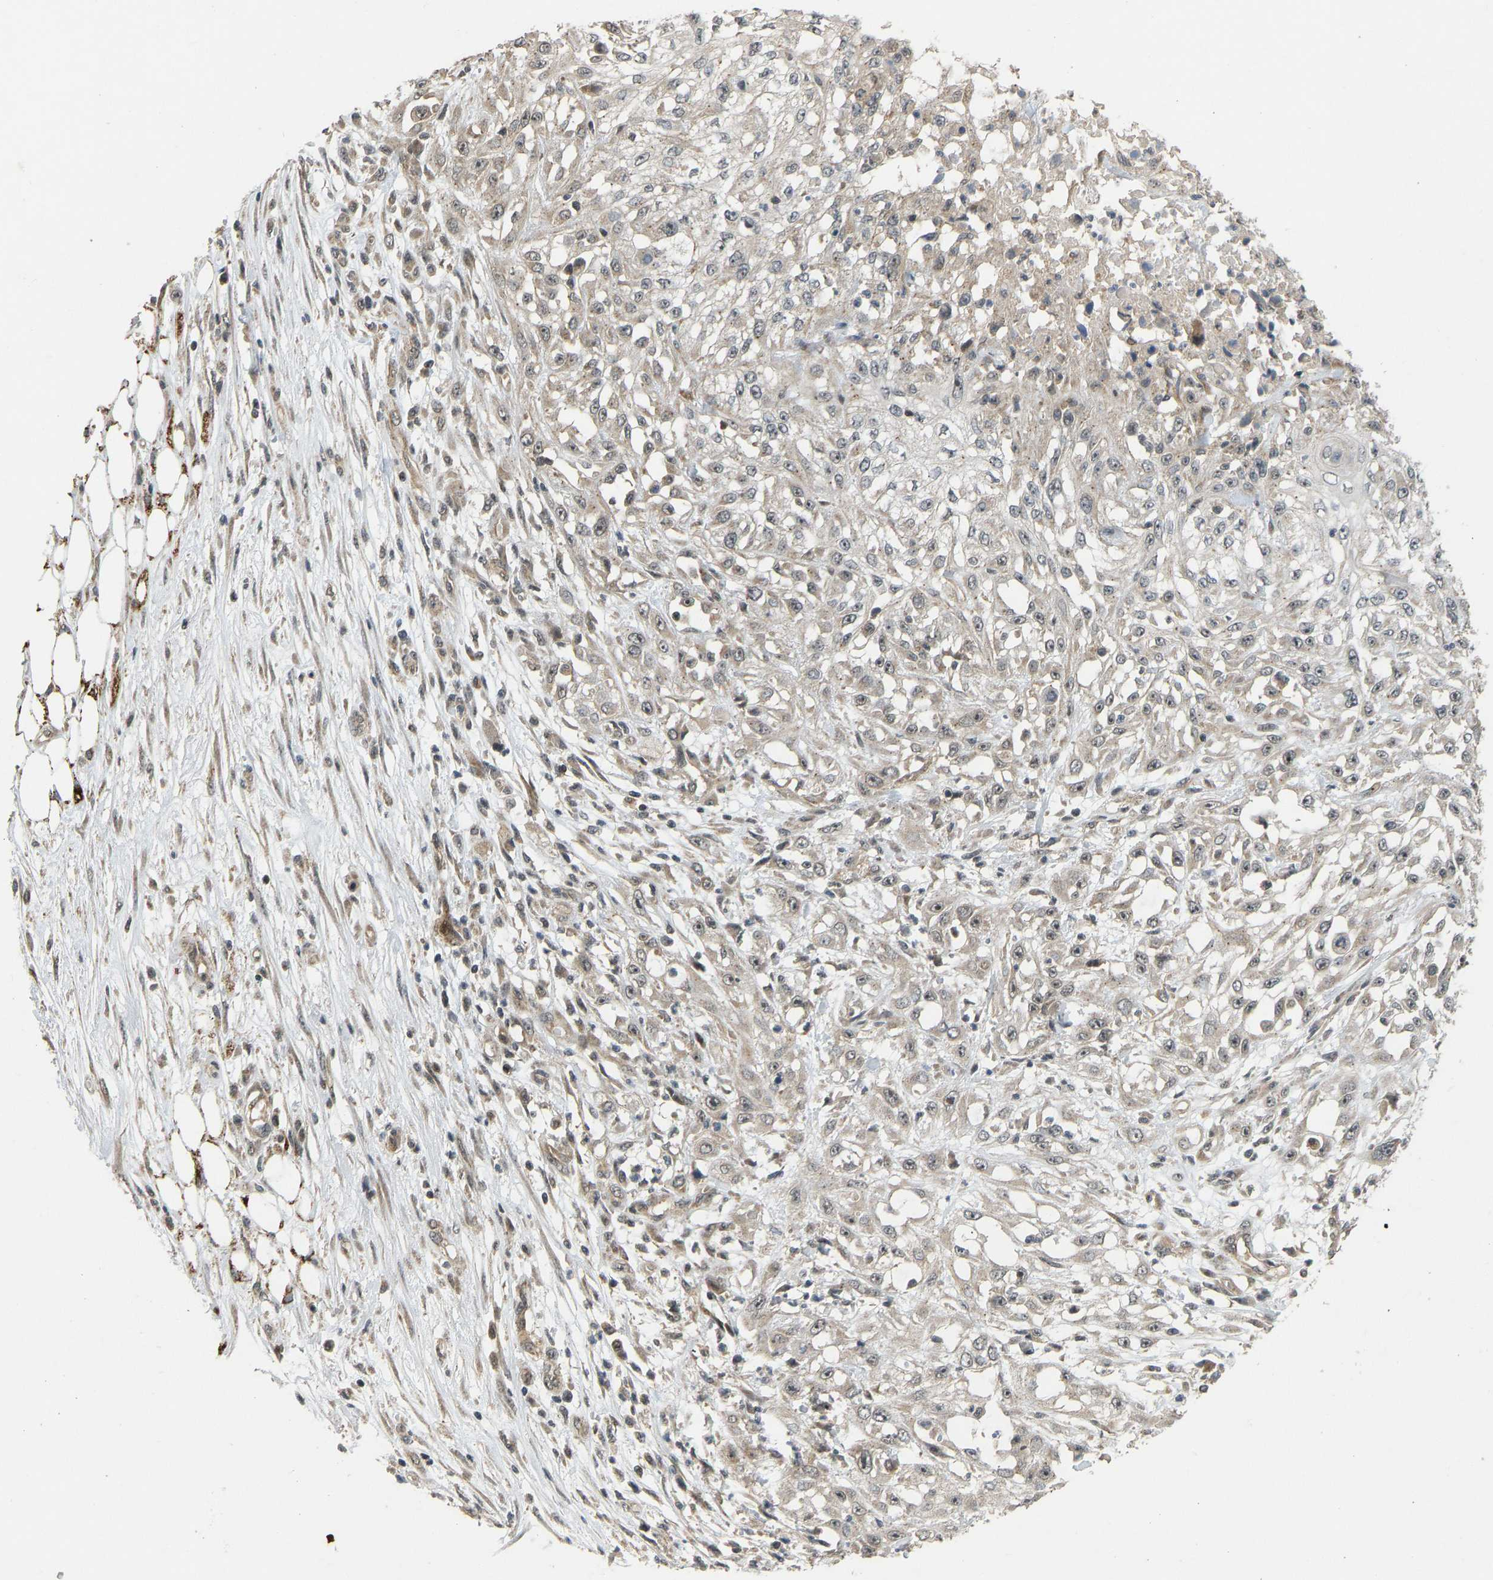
{"staining": {"intensity": "moderate", "quantity": "<25%", "location": "nuclear"}, "tissue": "skin cancer", "cell_type": "Tumor cells", "image_type": "cancer", "snomed": [{"axis": "morphology", "description": "Squamous cell carcinoma, NOS"}, {"axis": "morphology", "description": "Squamous cell carcinoma, metastatic, NOS"}, {"axis": "topography", "description": "Skin"}, {"axis": "topography", "description": "Lymph node"}], "caption": "Immunohistochemical staining of human skin cancer displays moderate nuclear protein staining in approximately <25% of tumor cells.", "gene": "ACADS", "patient": {"sex": "male", "age": 75}}